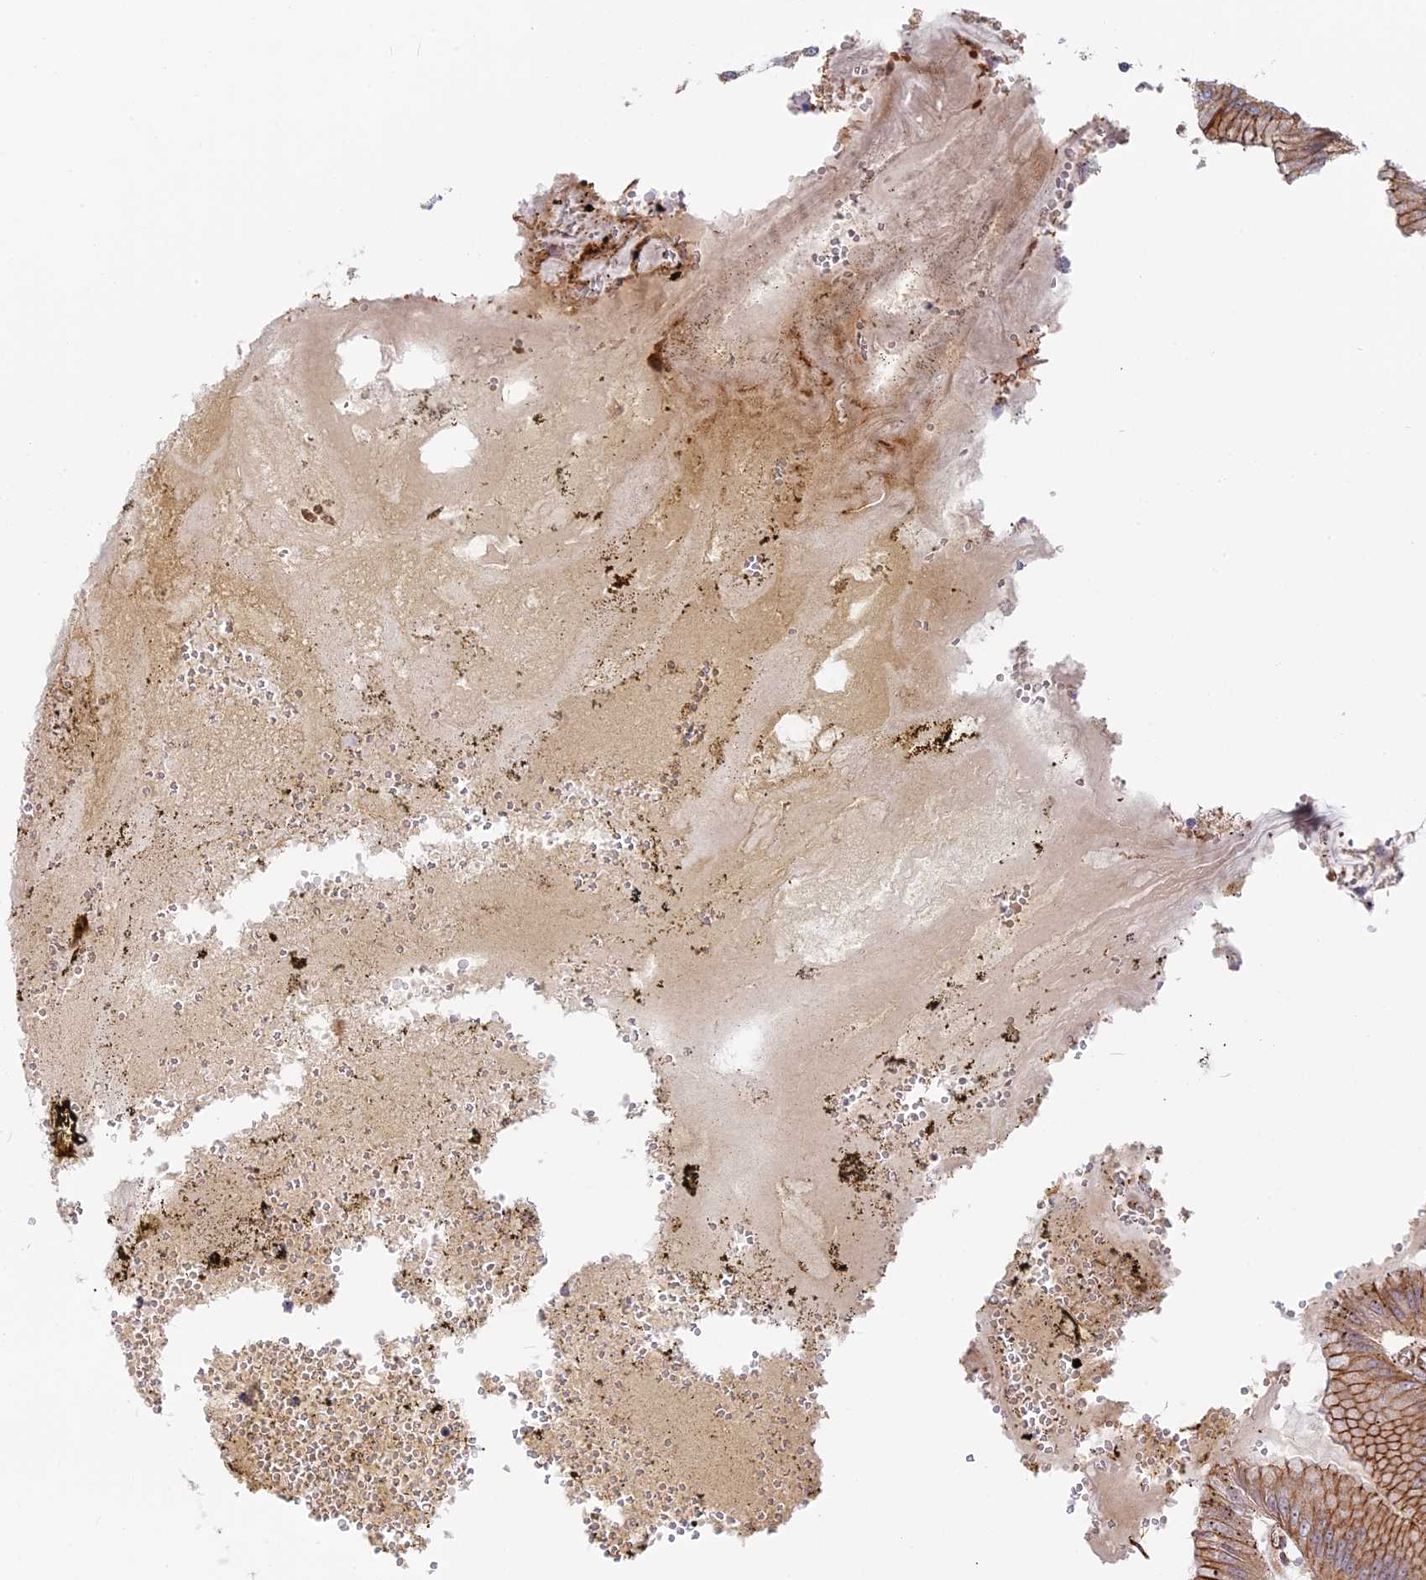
{"staining": {"intensity": "strong", "quantity": ">75%", "location": "cytoplasmic/membranous"}, "tissue": "stomach", "cell_type": "Glandular cells", "image_type": "normal", "snomed": [{"axis": "morphology", "description": "Normal tissue, NOS"}, {"axis": "topography", "description": "Stomach, lower"}], "caption": "Glandular cells reveal strong cytoplasmic/membranous positivity in approximately >75% of cells in unremarkable stomach. Nuclei are stained in blue.", "gene": "CNBD2", "patient": {"sex": "male", "age": 71}}